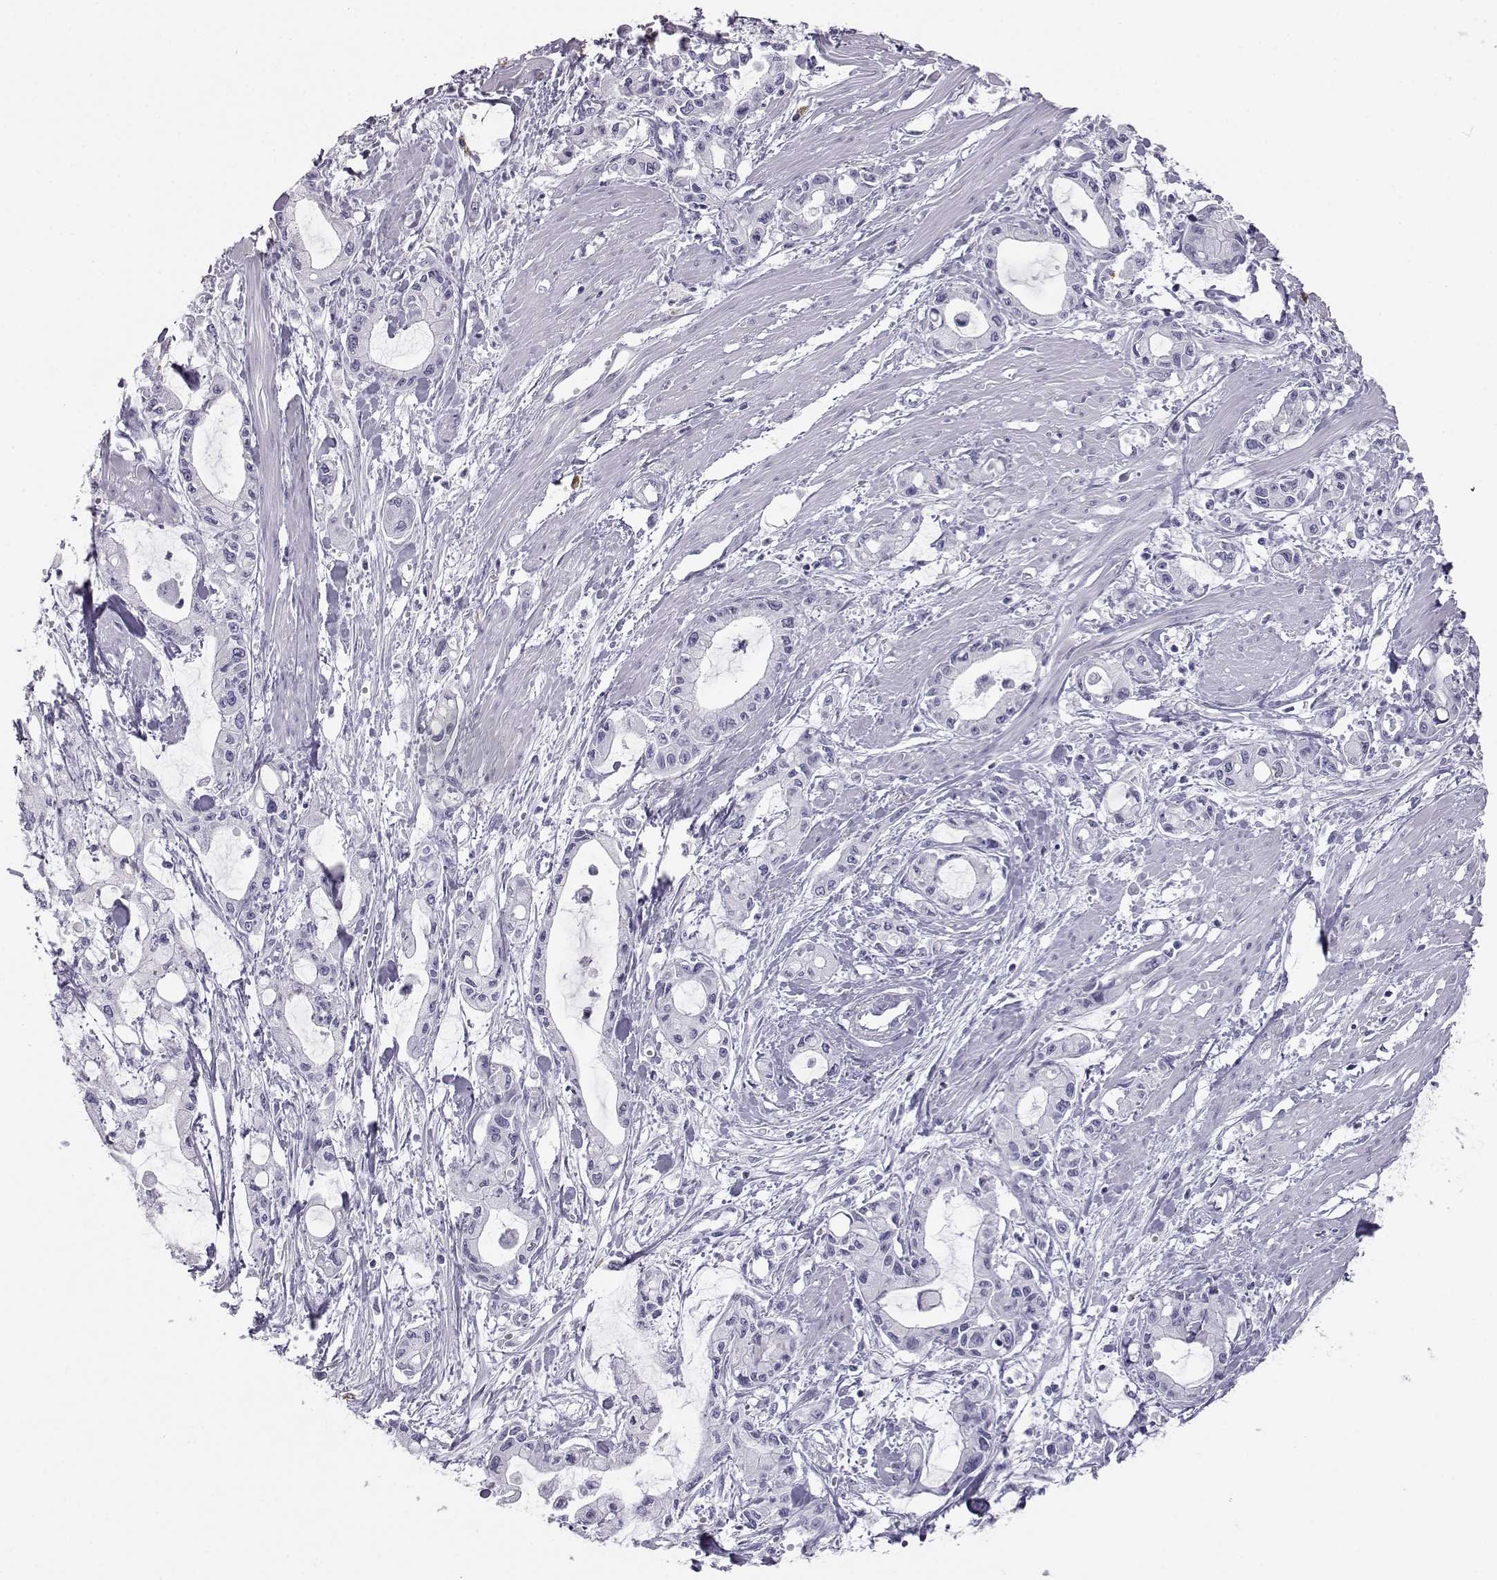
{"staining": {"intensity": "negative", "quantity": "none", "location": "none"}, "tissue": "pancreatic cancer", "cell_type": "Tumor cells", "image_type": "cancer", "snomed": [{"axis": "morphology", "description": "Adenocarcinoma, NOS"}, {"axis": "topography", "description": "Pancreas"}], "caption": "Pancreatic cancer was stained to show a protein in brown. There is no significant expression in tumor cells. (Immunohistochemistry, brightfield microscopy, high magnification).", "gene": "ITLN2", "patient": {"sex": "male", "age": 48}}